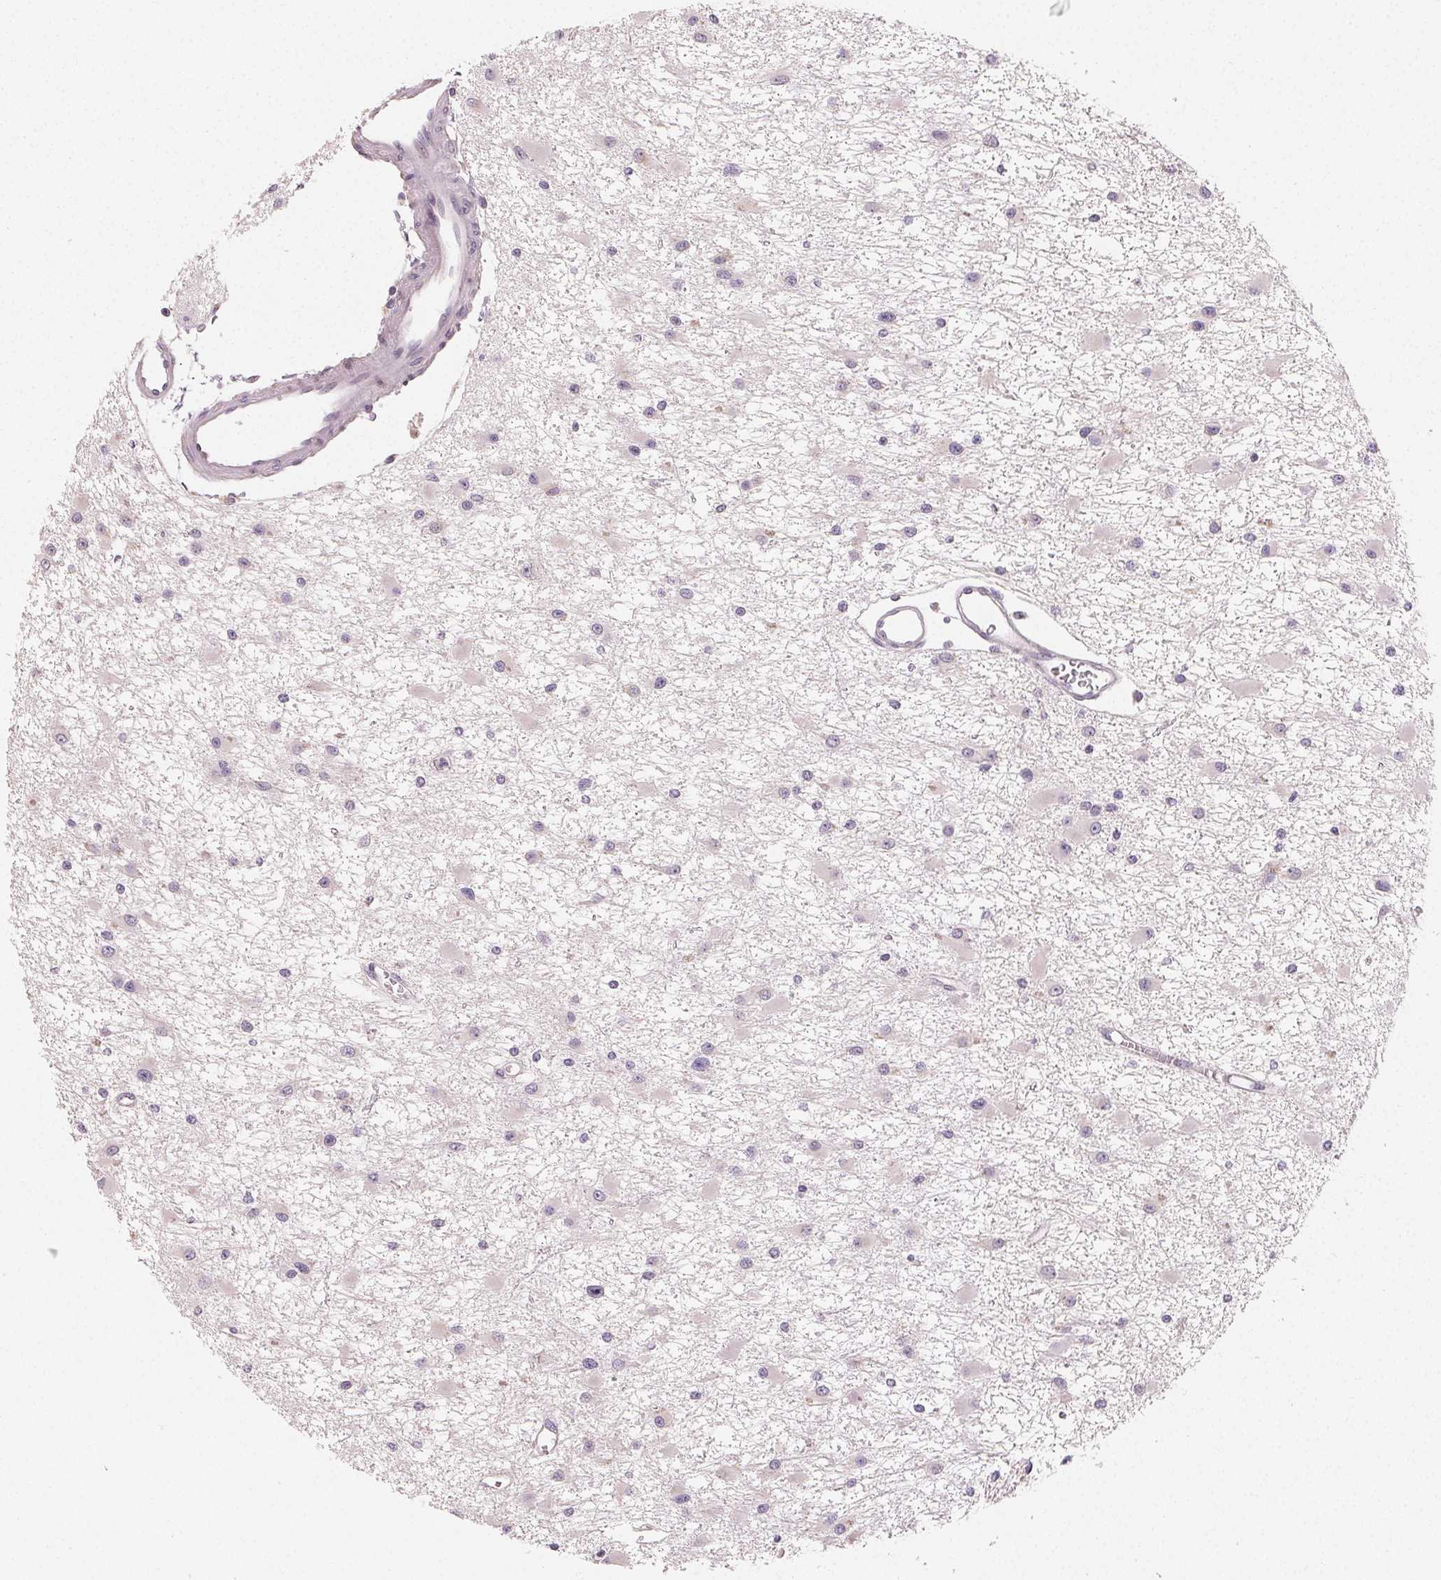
{"staining": {"intensity": "negative", "quantity": "none", "location": "none"}, "tissue": "glioma", "cell_type": "Tumor cells", "image_type": "cancer", "snomed": [{"axis": "morphology", "description": "Glioma, malignant, High grade"}, {"axis": "topography", "description": "Brain"}], "caption": "This is a image of IHC staining of malignant high-grade glioma, which shows no expression in tumor cells. The staining was performed using DAB (3,3'-diaminobenzidine) to visualize the protein expression in brown, while the nuclei were stained in blue with hematoxylin (Magnification: 20x).", "gene": "MYBL1", "patient": {"sex": "male", "age": 54}}